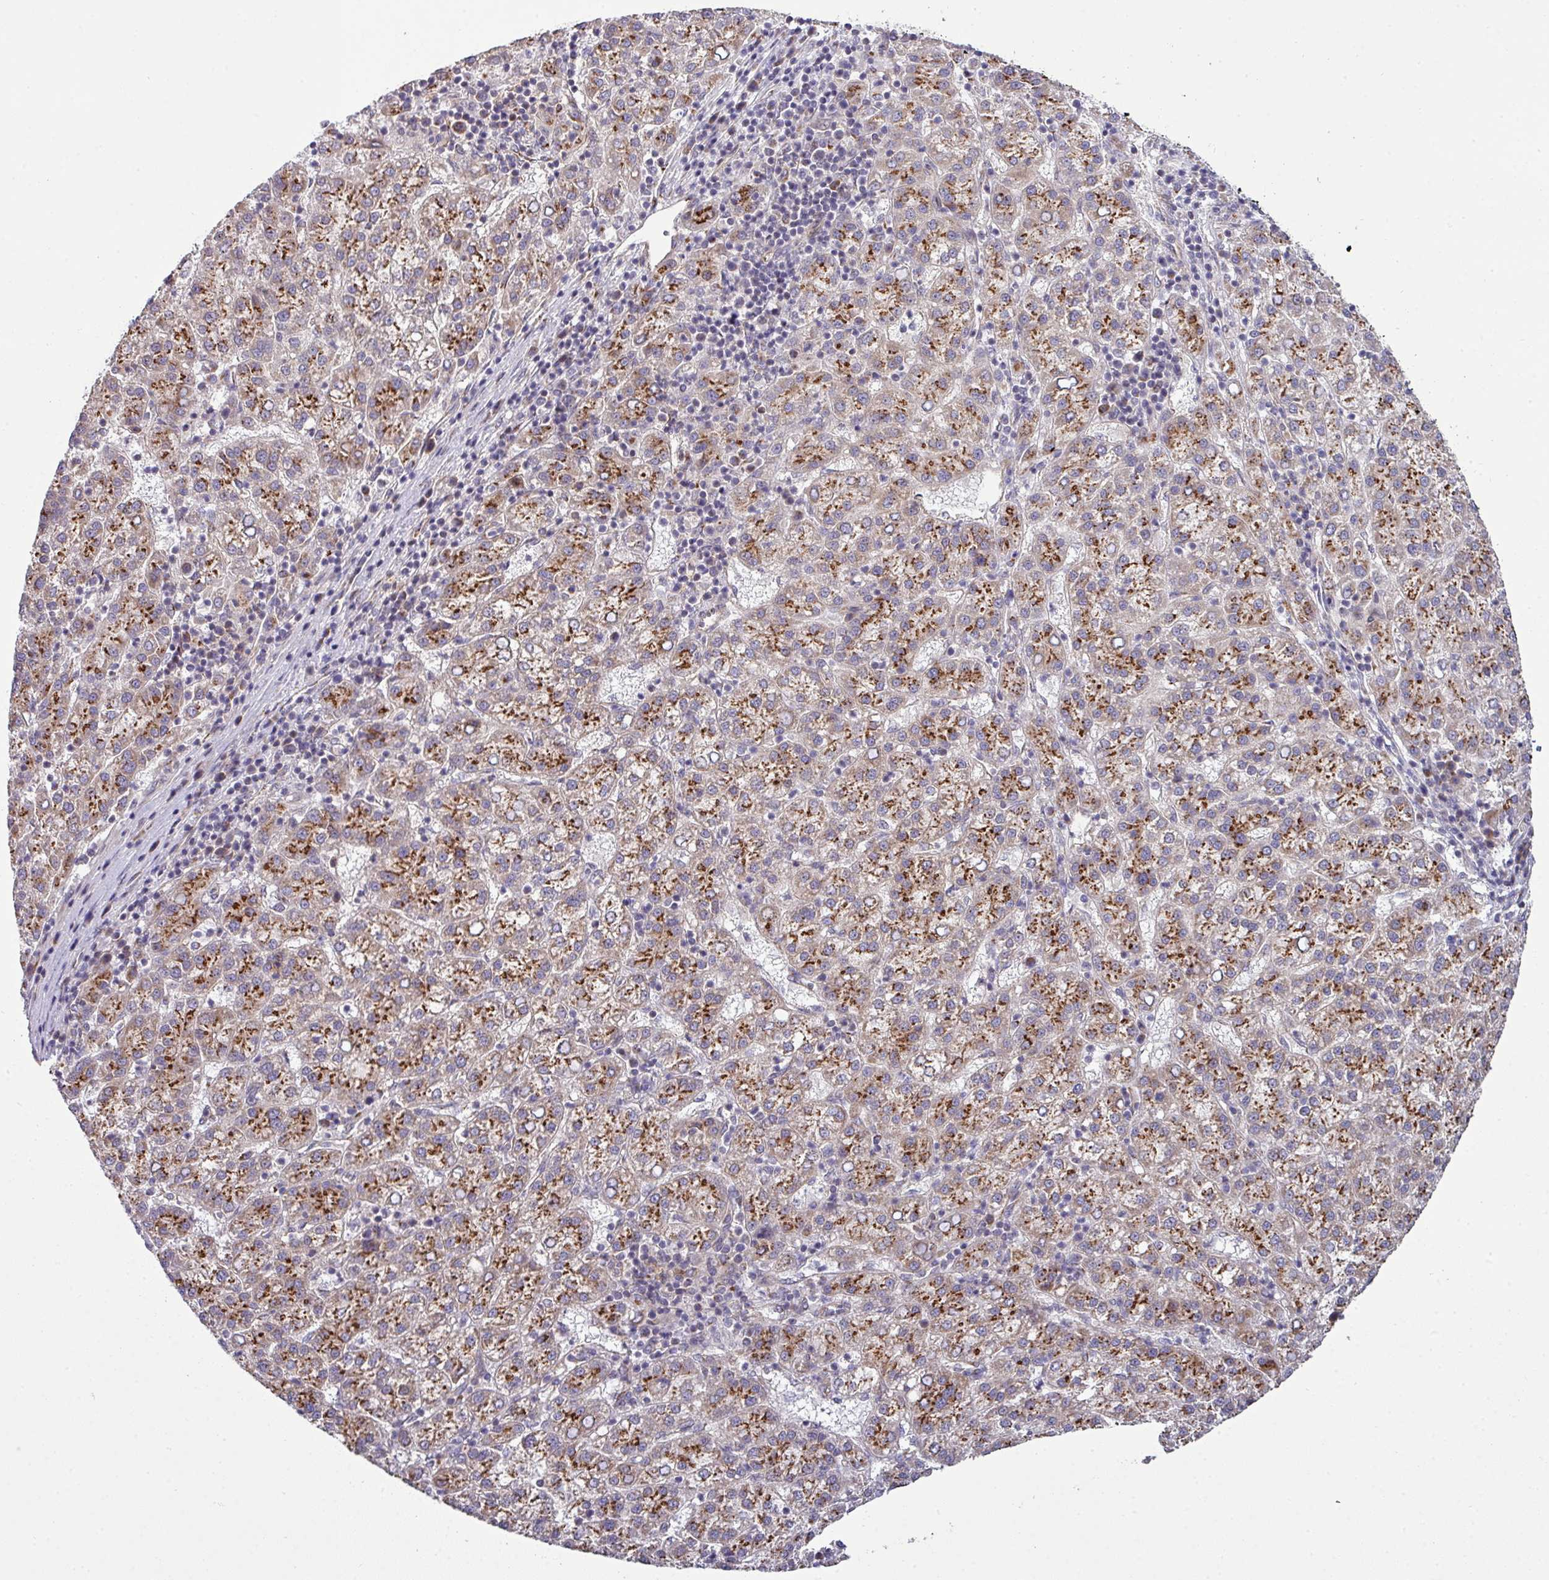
{"staining": {"intensity": "strong", "quantity": ">75%", "location": "cytoplasmic/membranous"}, "tissue": "liver cancer", "cell_type": "Tumor cells", "image_type": "cancer", "snomed": [{"axis": "morphology", "description": "Carcinoma, Hepatocellular, NOS"}, {"axis": "topography", "description": "Liver"}], "caption": "Immunohistochemical staining of liver hepatocellular carcinoma demonstrates high levels of strong cytoplasmic/membranous expression in about >75% of tumor cells.", "gene": "TIMMDC1", "patient": {"sex": "female", "age": 58}}